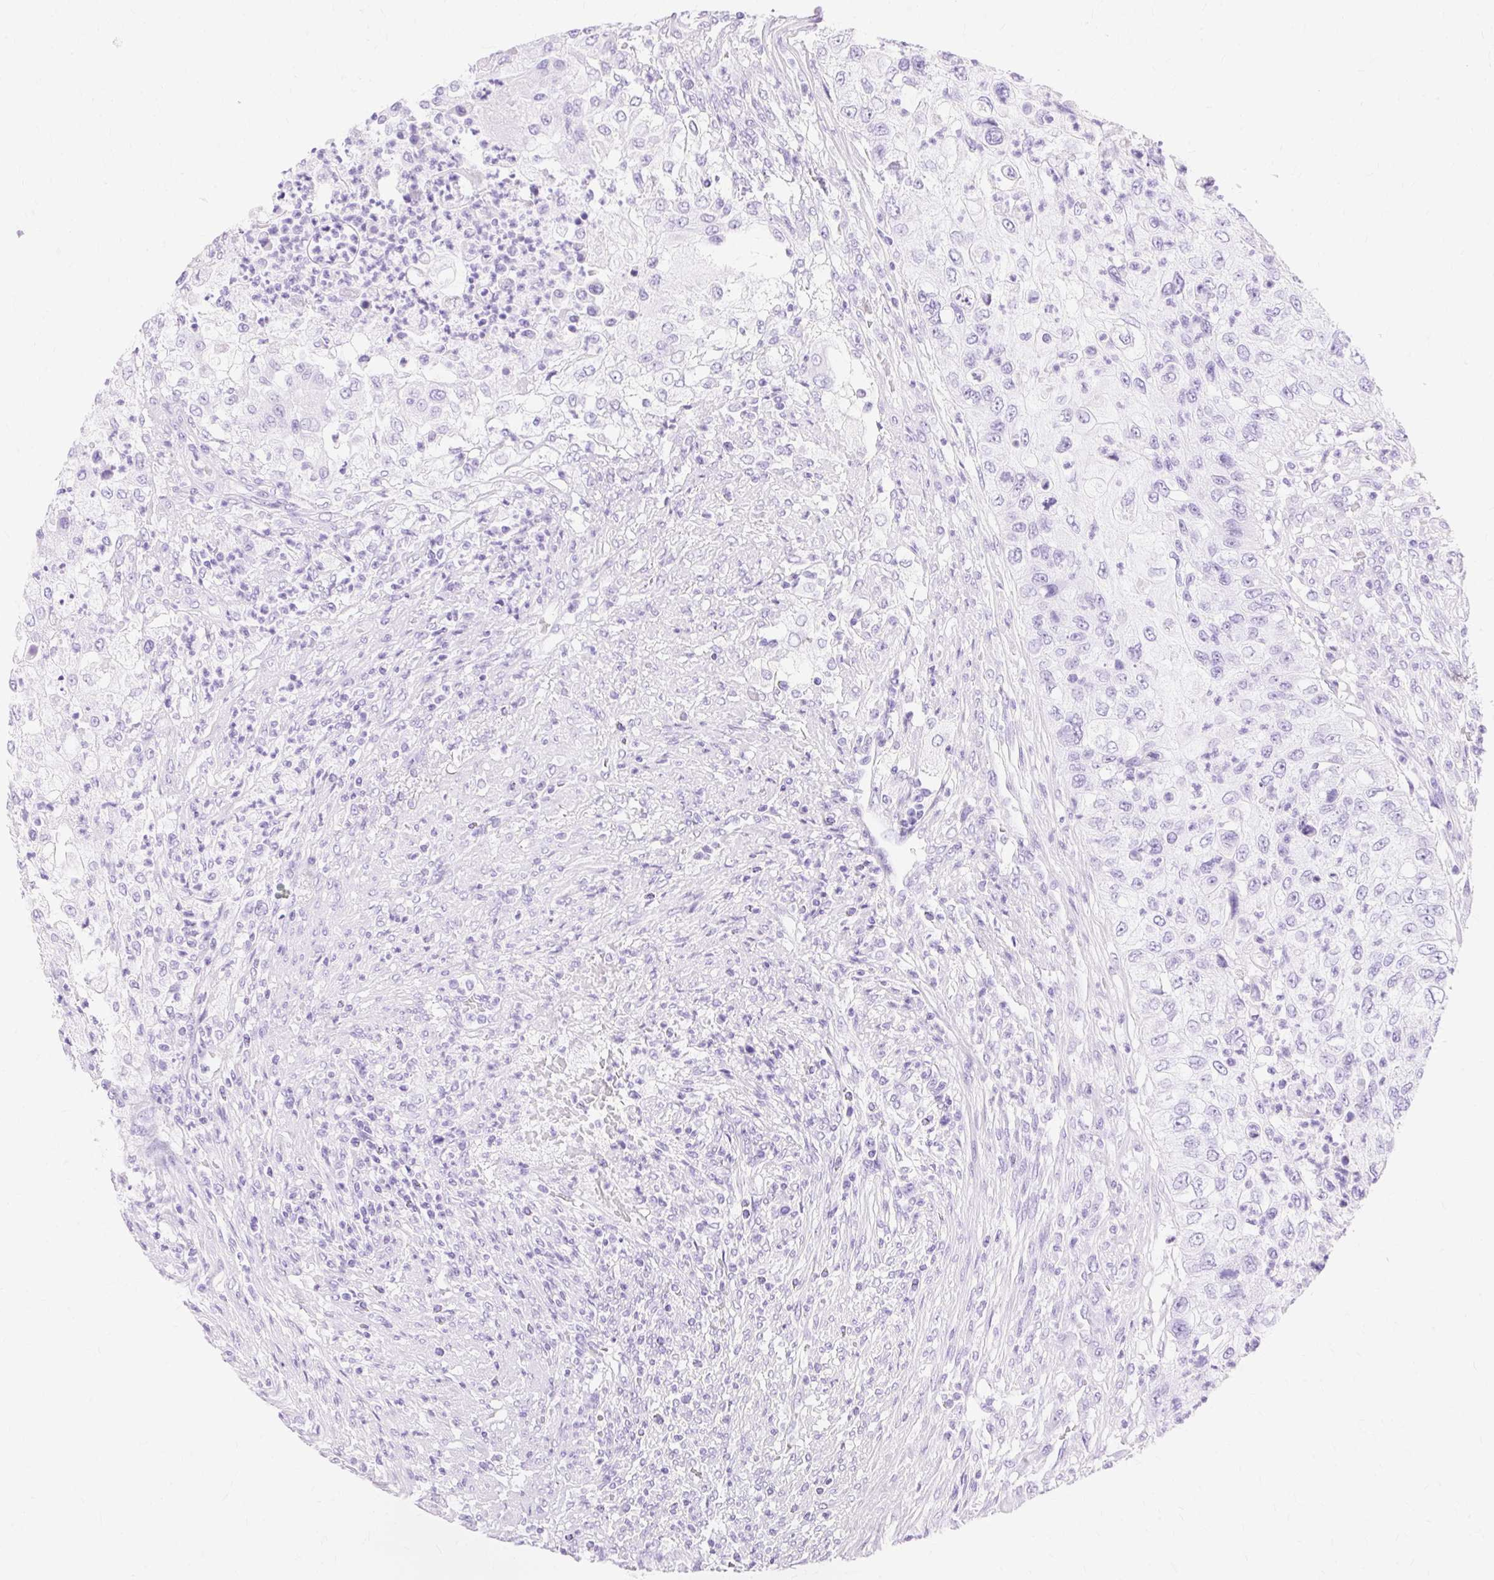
{"staining": {"intensity": "negative", "quantity": "none", "location": "none"}, "tissue": "urothelial cancer", "cell_type": "Tumor cells", "image_type": "cancer", "snomed": [{"axis": "morphology", "description": "Urothelial carcinoma, High grade"}, {"axis": "topography", "description": "Urinary bladder"}], "caption": "A photomicrograph of high-grade urothelial carcinoma stained for a protein reveals no brown staining in tumor cells.", "gene": "MBP", "patient": {"sex": "female", "age": 60}}